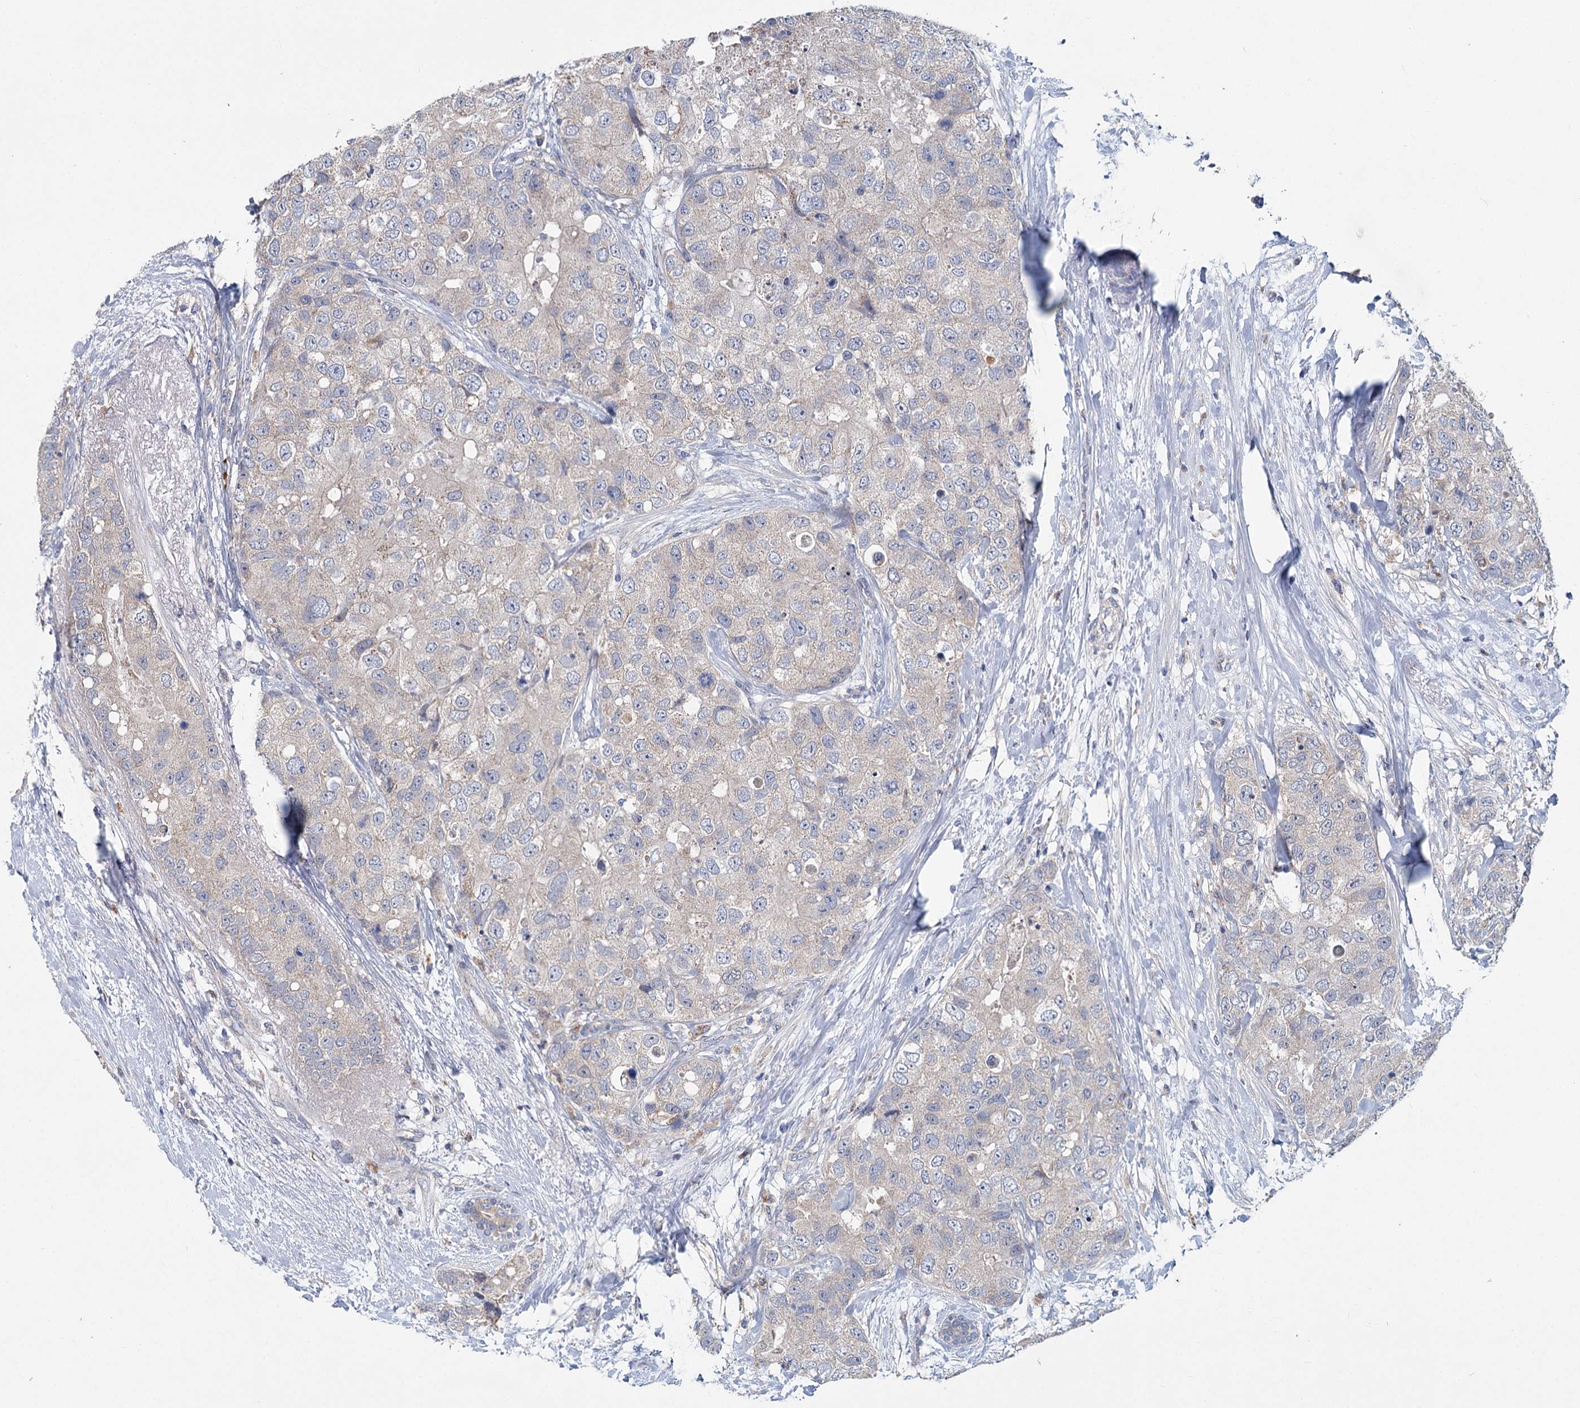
{"staining": {"intensity": "negative", "quantity": "none", "location": "none"}, "tissue": "breast cancer", "cell_type": "Tumor cells", "image_type": "cancer", "snomed": [{"axis": "morphology", "description": "Duct carcinoma"}, {"axis": "topography", "description": "Breast"}], "caption": "The immunohistochemistry histopathology image has no significant expression in tumor cells of intraductal carcinoma (breast) tissue.", "gene": "ANKRD16", "patient": {"sex": "female", "age": 62}}